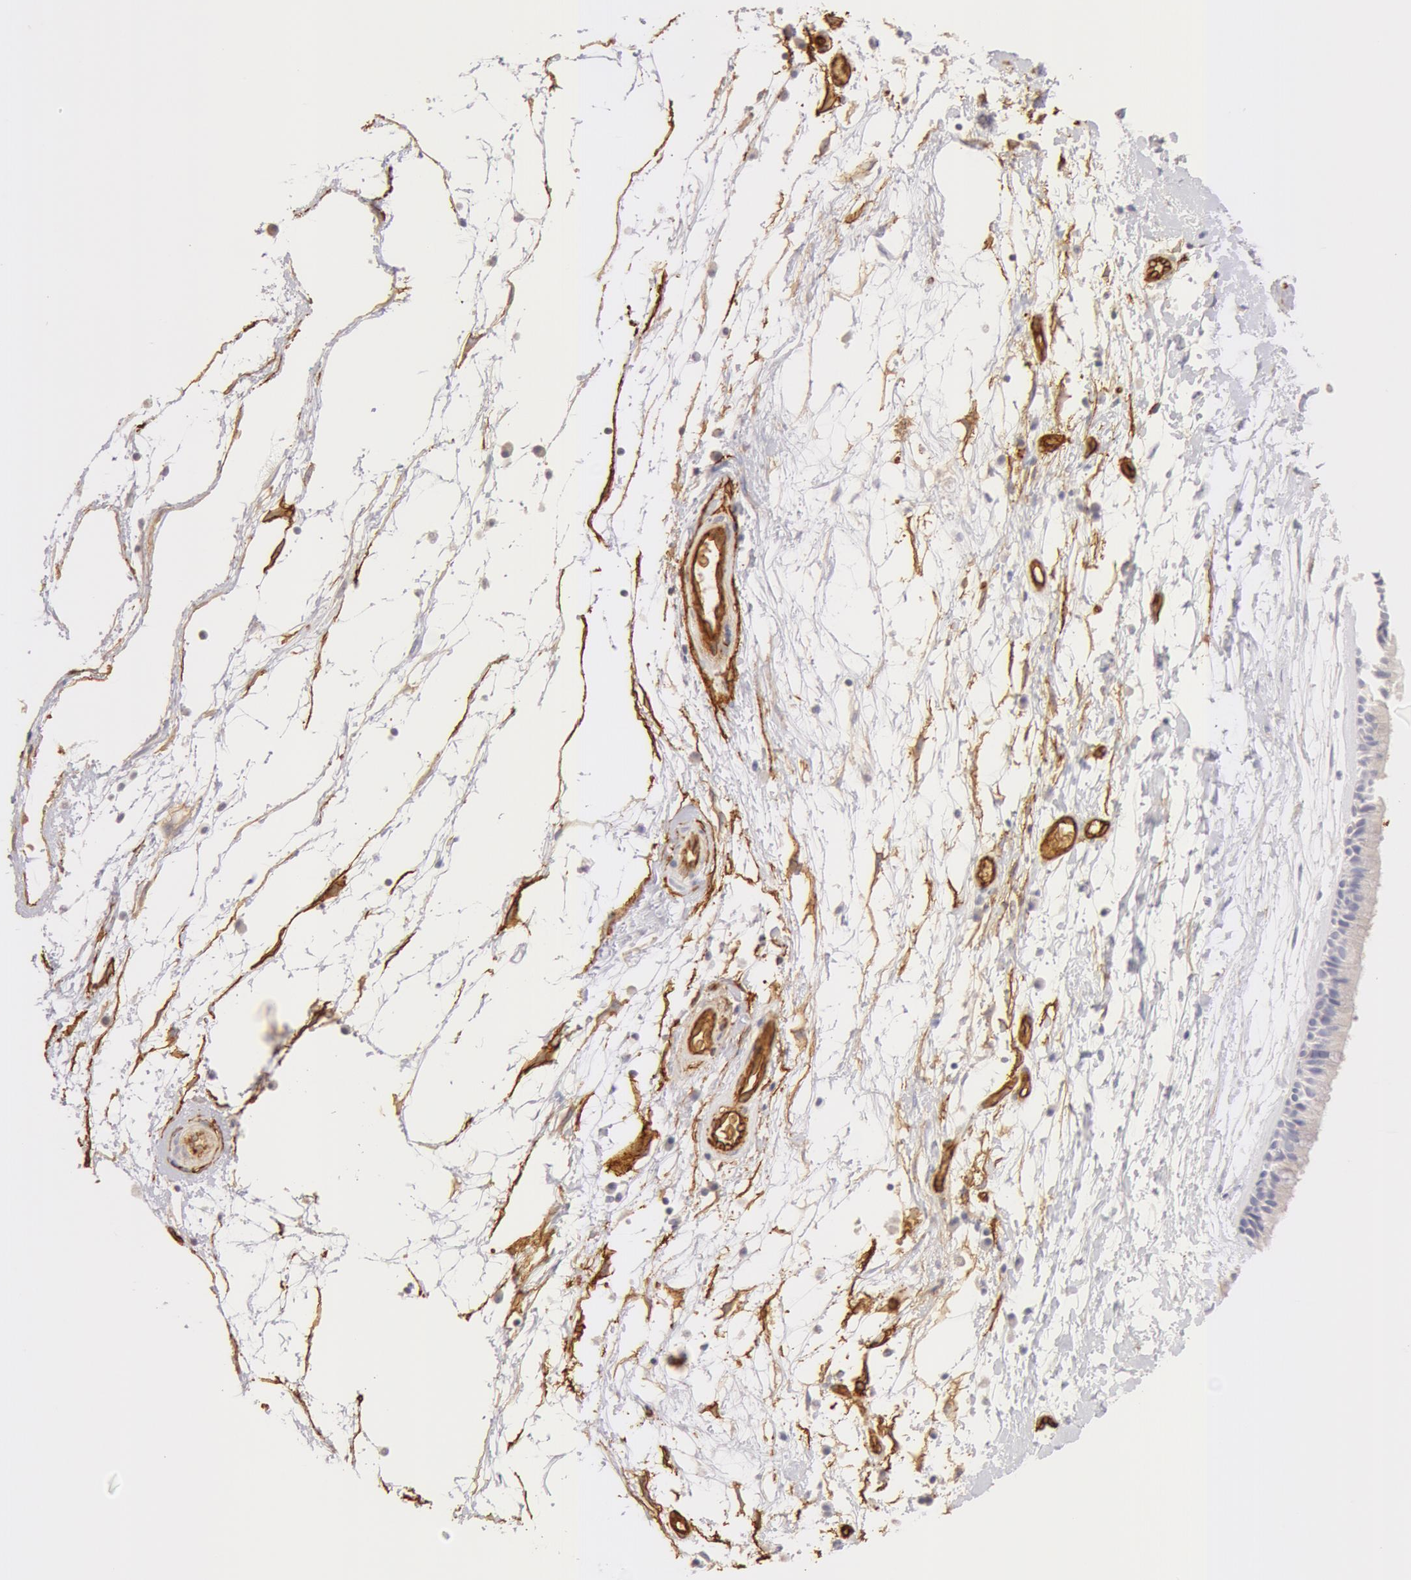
{"staining": {"intensity": "negative", "quantity": "none", "location": "none"}, "tissue": "nasopharynx", "cell_type": "Respiratory epithelial cells", "image_type": "normal", "snomed": [{"axis": "morphology", "description": "Normal tissue, NOS"}, {"axis": "topography", "description": "Nasopharynx"}], "caption": "Immunohistochemistry (IHC) photomicrograph of unremarkable nasopharynx stained for a protein (brown), which exhibits no expression in respiratory epithelial cells.", "gene": "AQP1", "patient": {"sex": "male", "age": 13}}